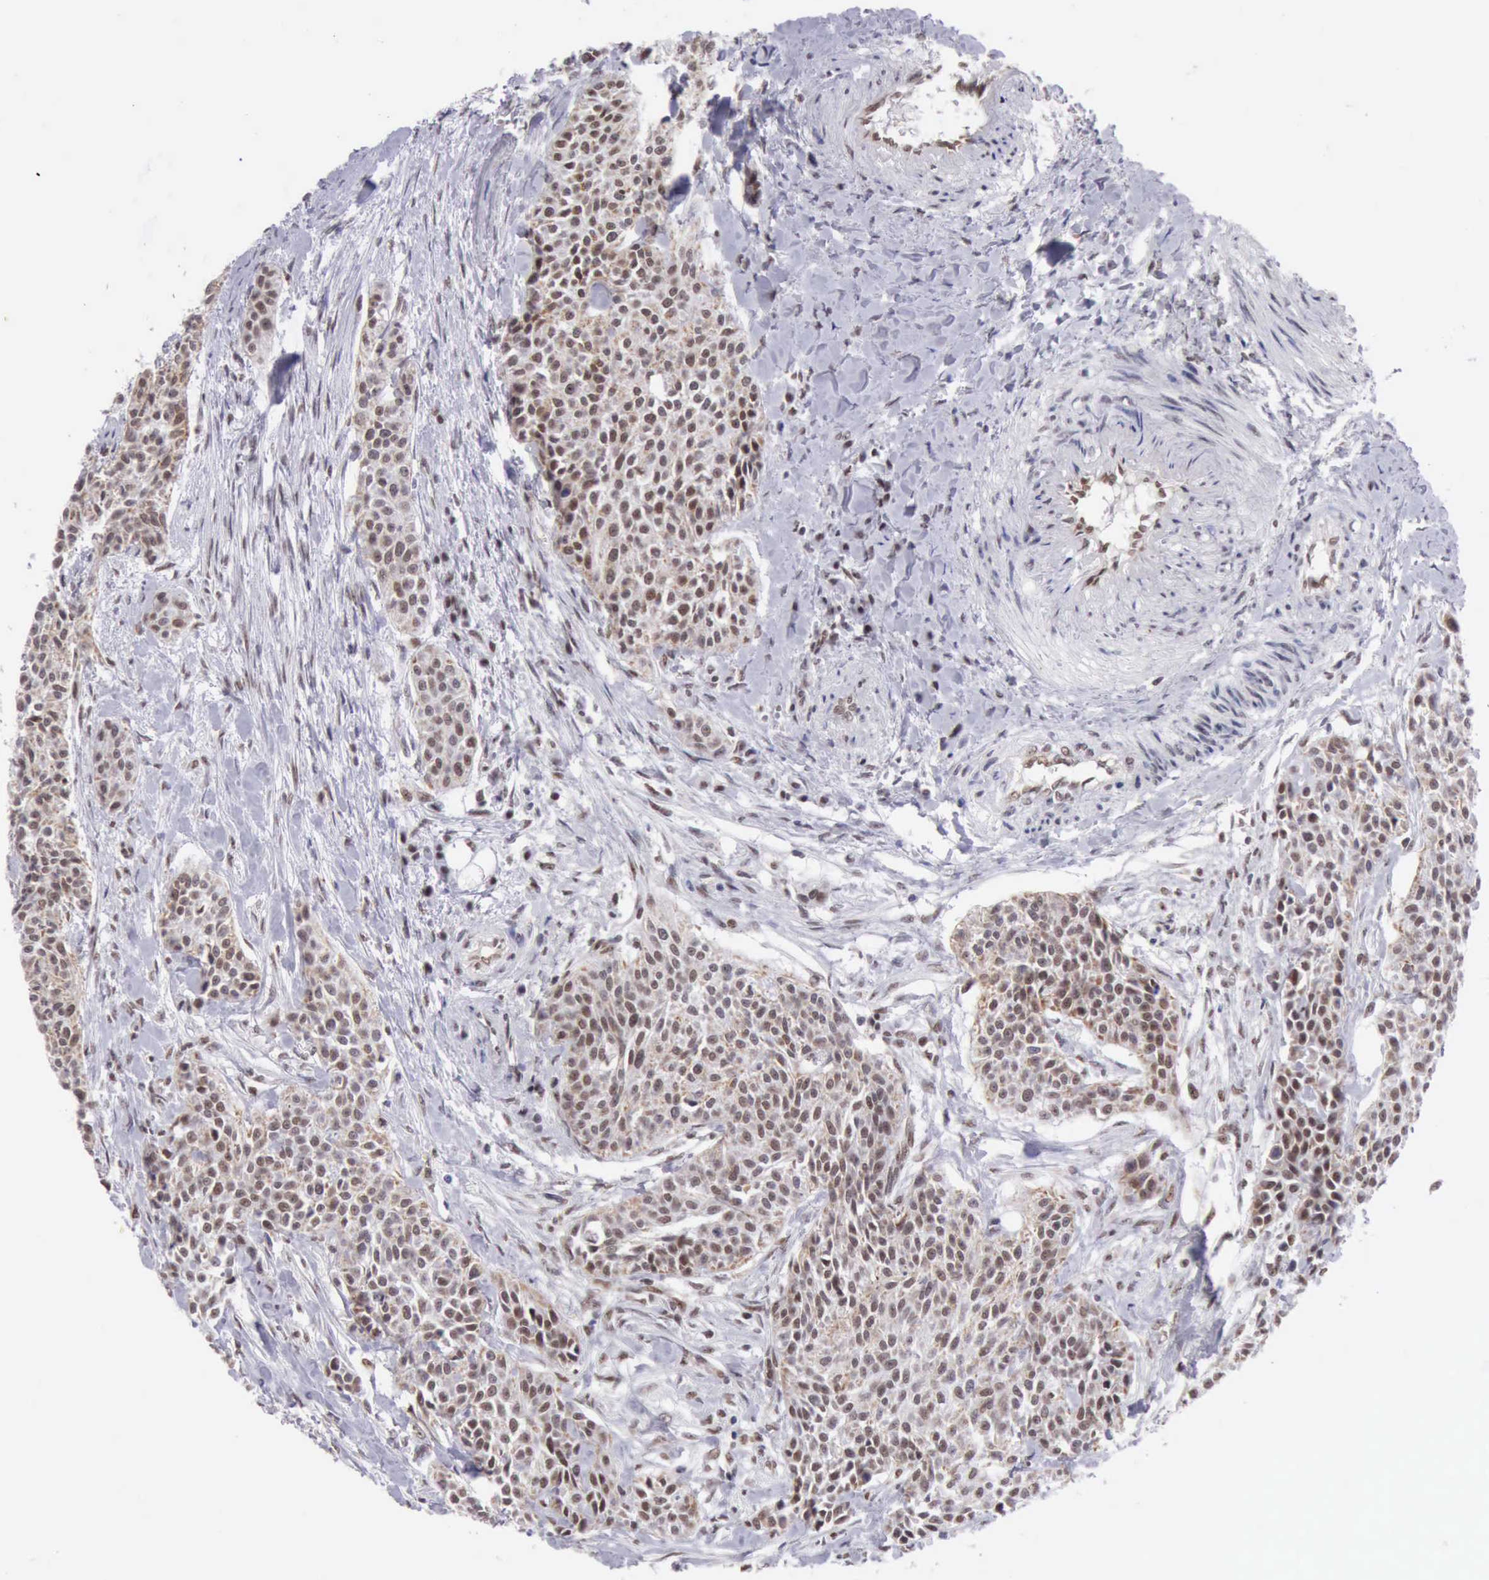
{"staining": {"intensity": "moderate", "quantity": ">75%", "location": "nuclear"}, "tissue": "urothelial cancer", "cell_type": "Tumor cells", "image_type": "cancer", "snomed": [{"axis": "morphology", "description": "Urothelial carcinoma, High grade"}, {"axis": "topography", "description": "Urinary bladder"}], "caption": "Urothelial cancer stained with immunohistochemistry exhibits moderate nuclear positivity in approximately >75% of tumor cells.", "gene": "ERCC4", "patient": {"sex": "male", "age": 56}}